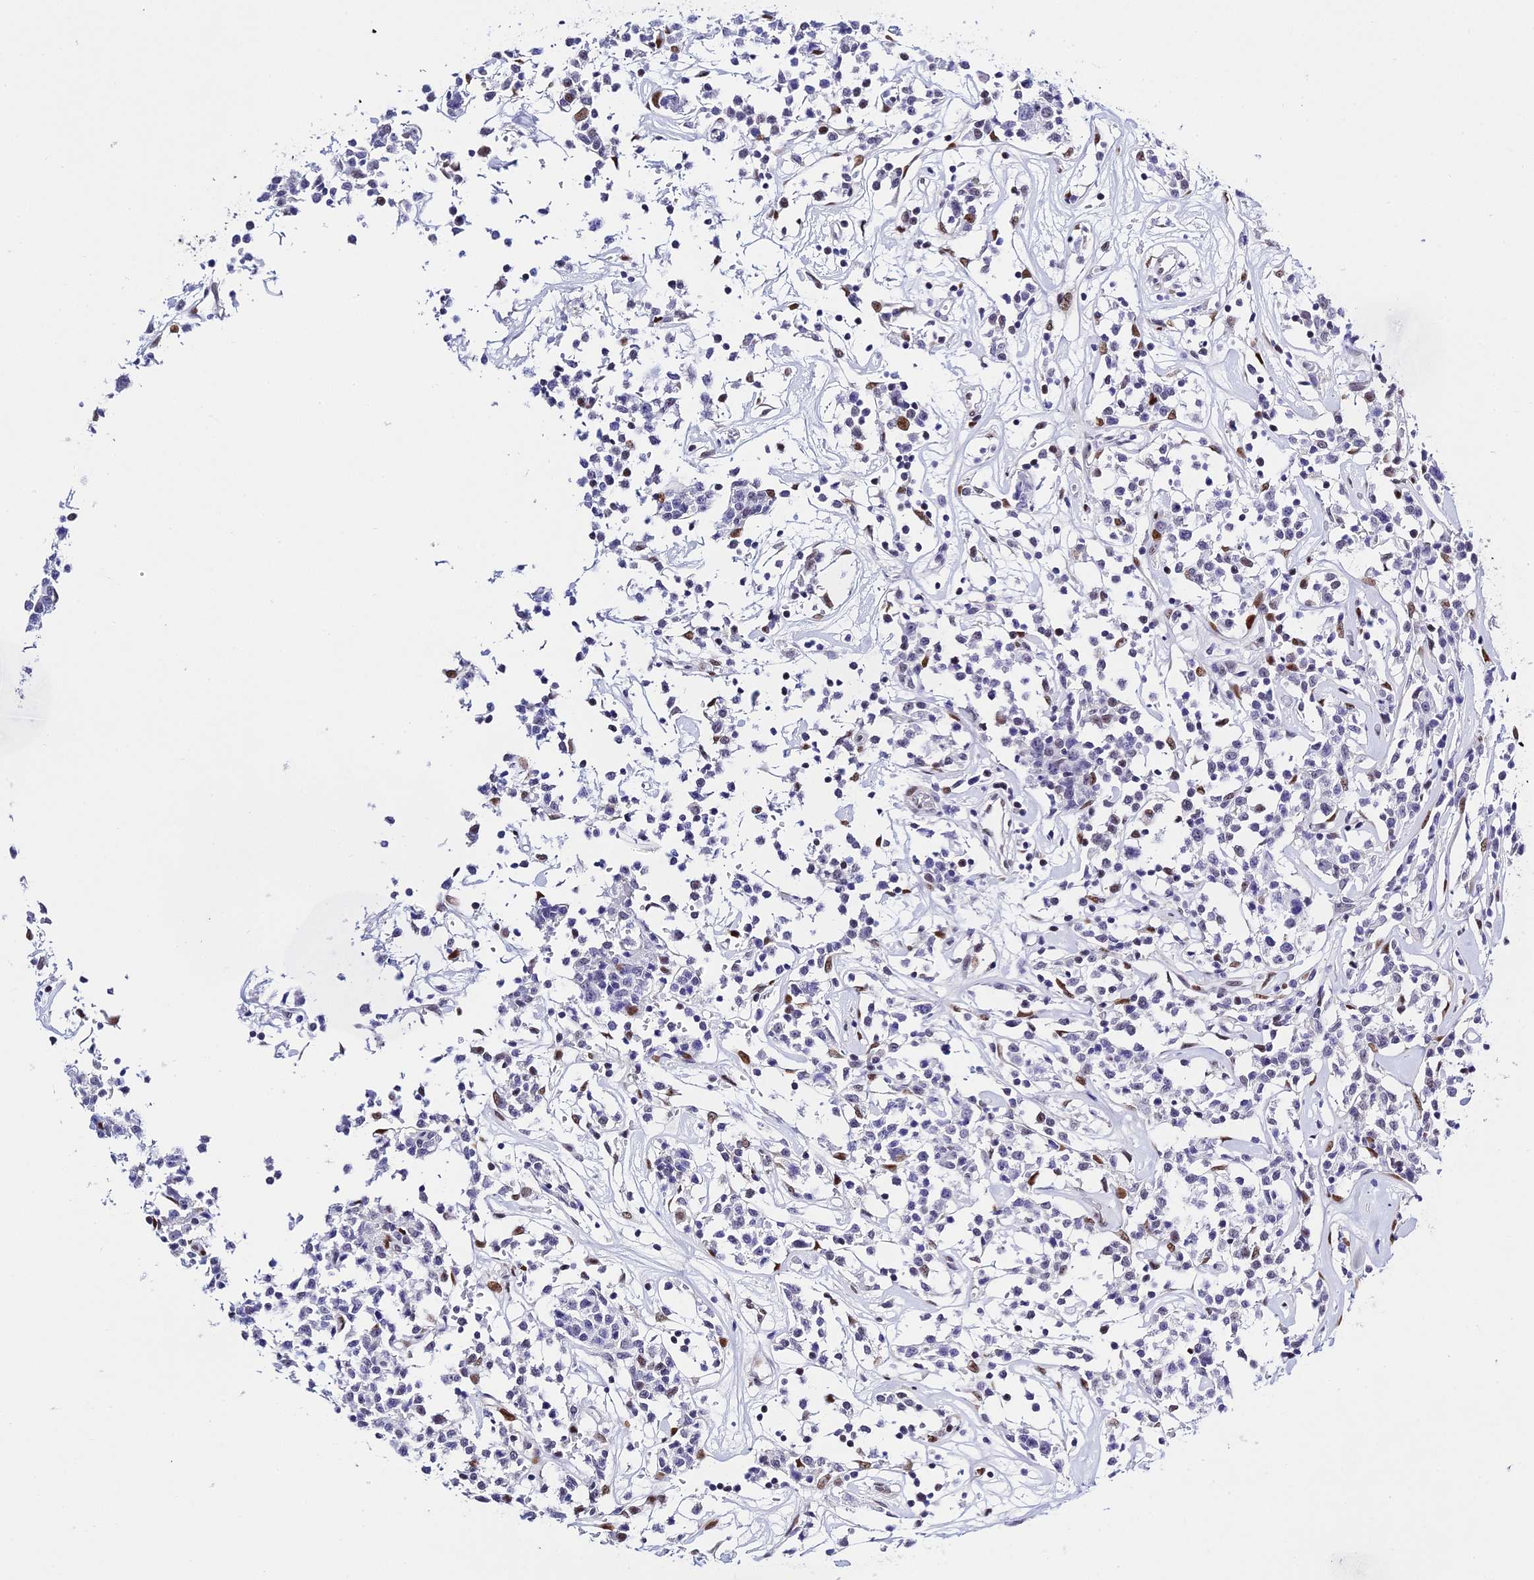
{"staining": {"intensity": "negative", "quantity": "none", "location": "none"}, "tissue": "lymphoma", "cell_type": "Tumor cells", "image_type": "cancer", "snomed": [{"axis": "morphology", "description": "Malignant lymphoma, non-Hodgkin's type, Low grade"}, {"axis": "topography", "description": "Small intestine"}], "caption": "The photomicrograph reveals no staining of tumor cells in low-grade malignant lymphoma, non-Hodgkin's type. The staining is performed using DAB brown chromogen with nuclei counter-stained in using hematoxylin.", "gene": "POFUT2", "patient": {"sex": "female", "age": 59}}